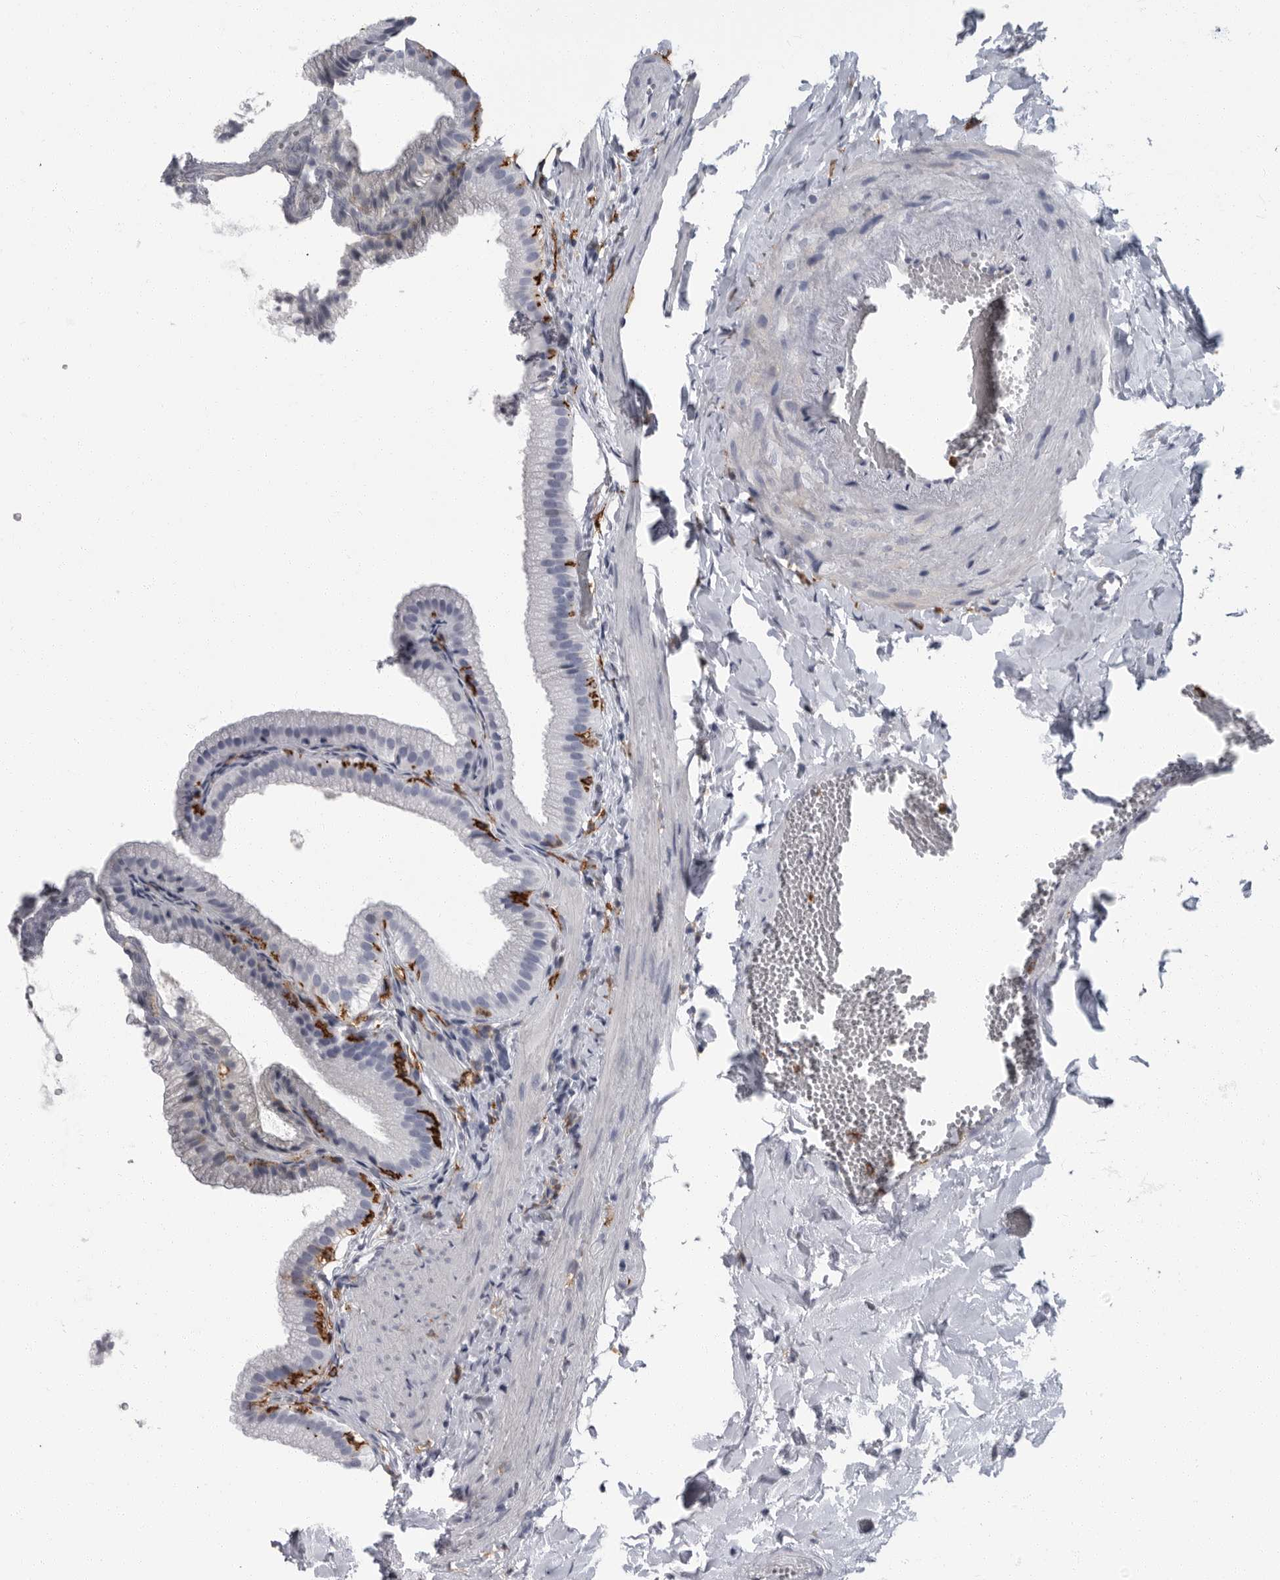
{"staining": {"intensity": "negative", "quantity": "none", "location": "none"}, "tissue": "gallbladder", "cell_type": "Glandular cells", "image_type": "normal", "snomed": [{"axis": "morphology", "description": "Normal tissue, NOS"}, {"axis": "topography", "description": "Gallbladder"}], "caption": "Glandular cells are negative for brown protein staining in benign gallbladder. Nuclei are stained in blue.", "gene": "FCER1G", "patient": {"sex": "male", "age": 38}}